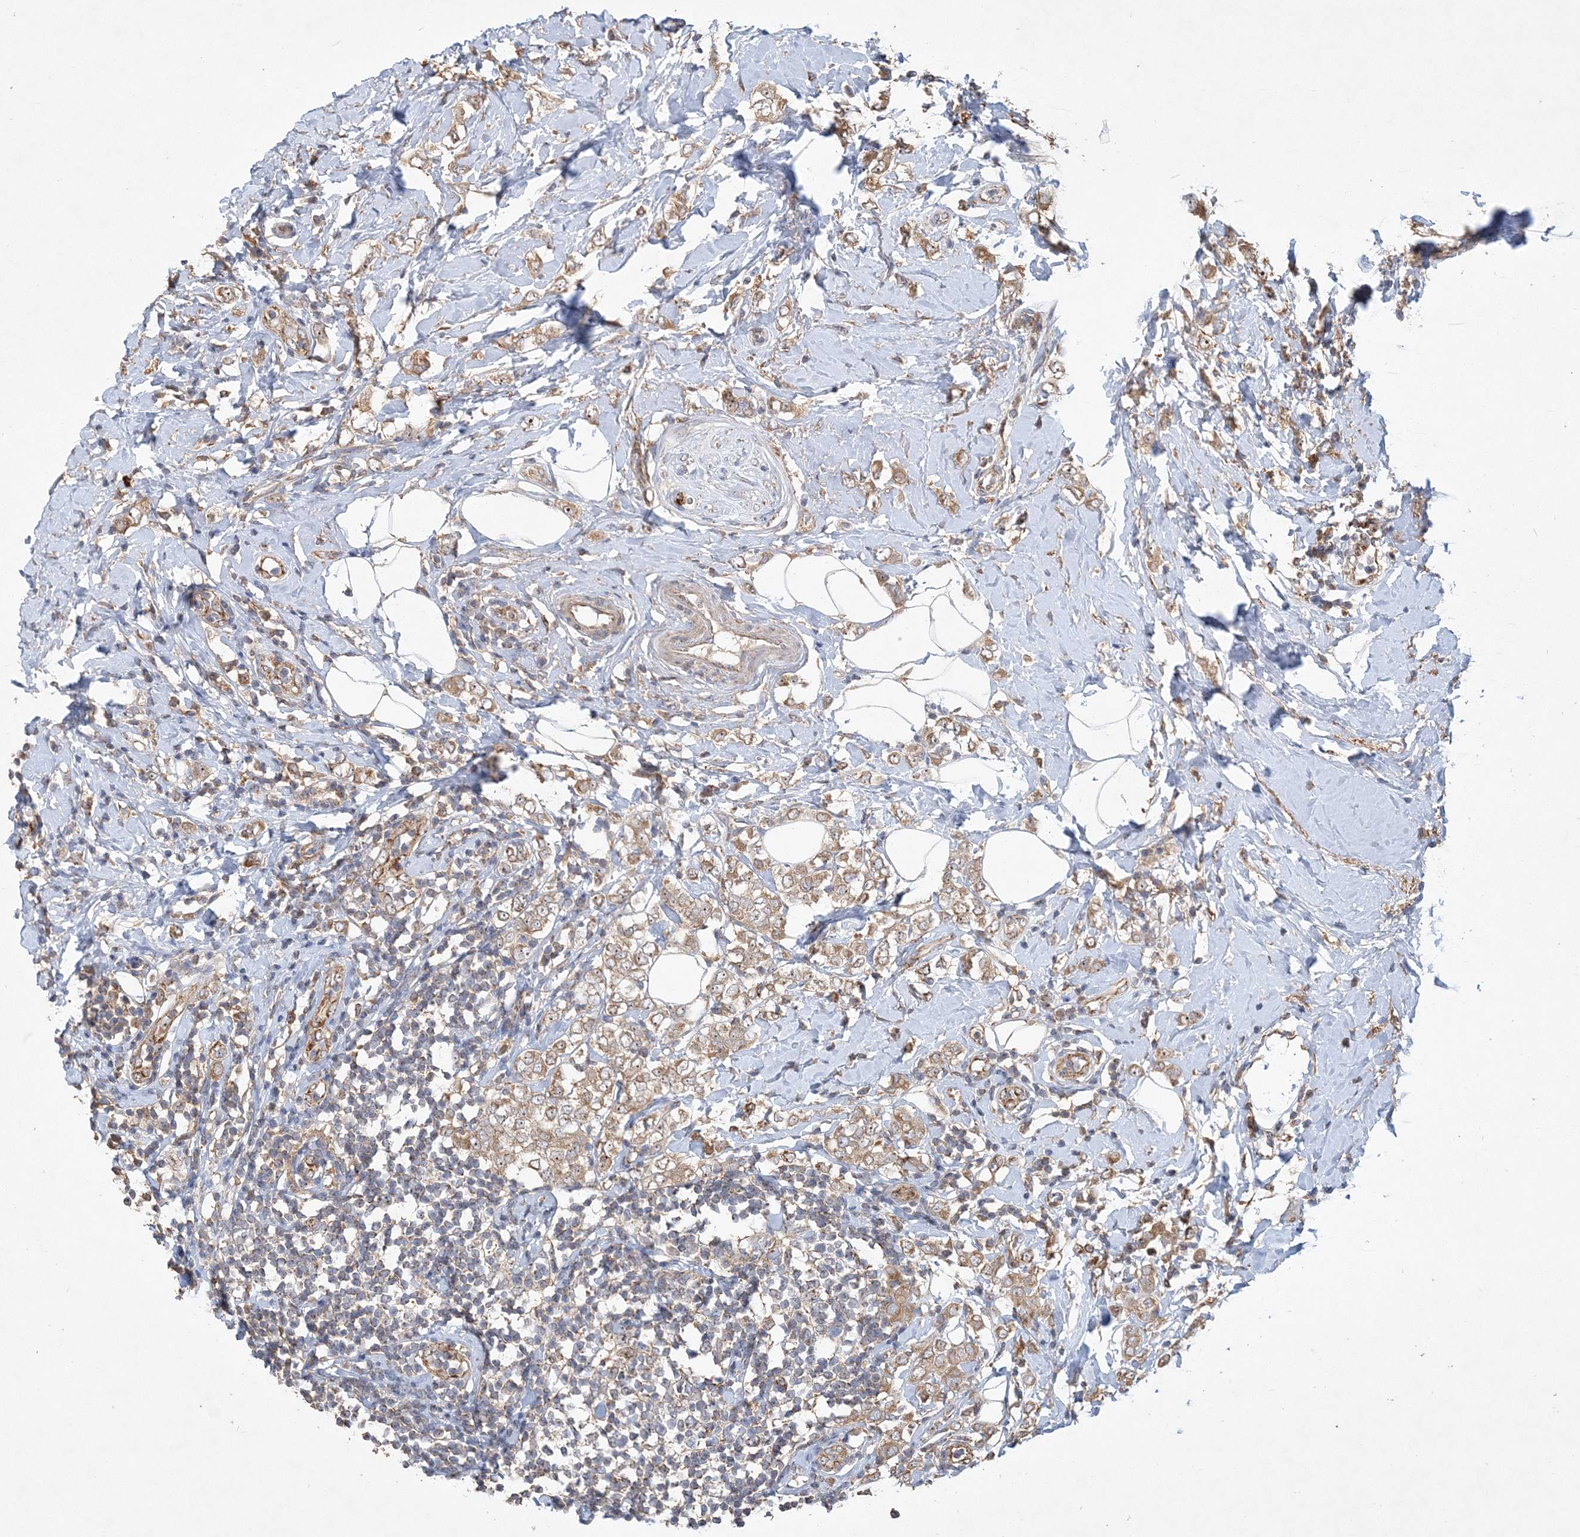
{"staining": {"intensity": "moderate", "quantity": ">75%", "location": "cytoplasmic/membranous,nuclear"}, "tissue": "breast cancer", "cell_type": "Tumor cells", "image_type": "cancer", "snomed": [{"axis": "morphology", "description": "Lobular carcinoma"}, {"axis": "topography", "description": "Breast"}], "caption": "High-magnification brightfield microscopy of breast cancer (lobular carcinoma) stained with DAB (brown) and counterstained with hematoxylin (blue). tumor cells exhibit moderate cytoplasmic/membranous and nuclear expression is appreciated in approximately>75% of cells.", "gene": "FEZ2", "patient": {"sex": "female", "age": 47}}